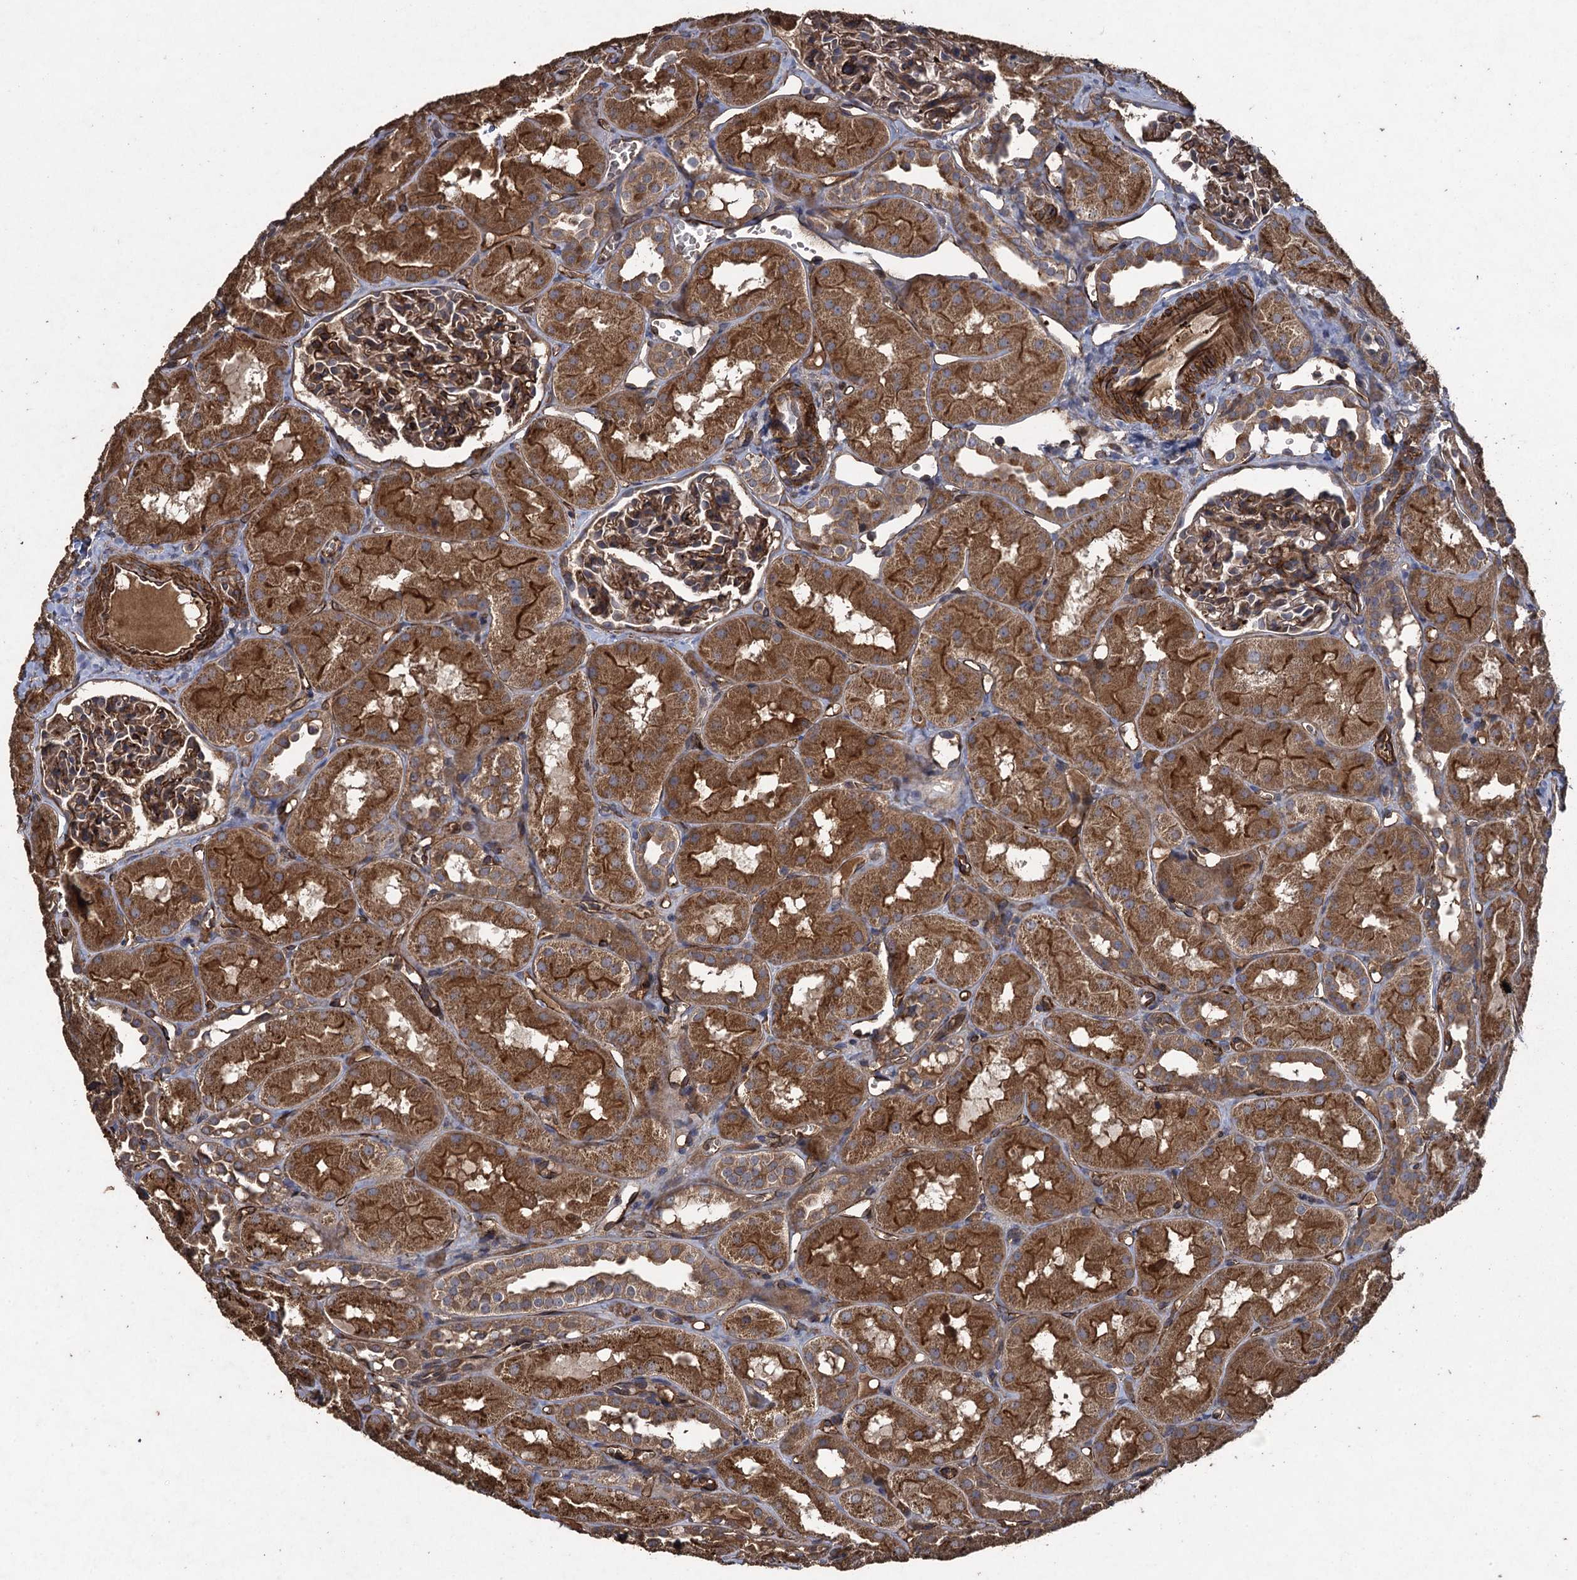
{"staining": {"intensity": "moderate", "quantity": "25%-75%", "location": "cytoplasmic/membranous"}, "tissue": "kidney", "cell_type": "Cells in glomeruli", "image_type": "normal", "snomed": [{"axis": "morphology", "description": "Normal tissue, NOS"}, {"axis": "topography", "description": "Kidney"}, {"axis": "topography", "description": "Urinary bladder"}], "caption": "High-magnification brightfield microscopy of unremarkable kidney stained with DAB (3,3'-diaminobenzidine) (brown) and counterstained with hematoxylin (blue). cells in glomeruli exhibit moderate cytoplasmic/membranous expression is appreciated in about25%-75% of cells. The staining was performed using DAB (3,3'-diaminobenzidine) to visualize the protein expression in brown, while the nuclei were stained in blue with hematoxylin (Magnification: 20x).", "gene": "TXNDC11", "patient": {"sex": "male", "age": 16}}